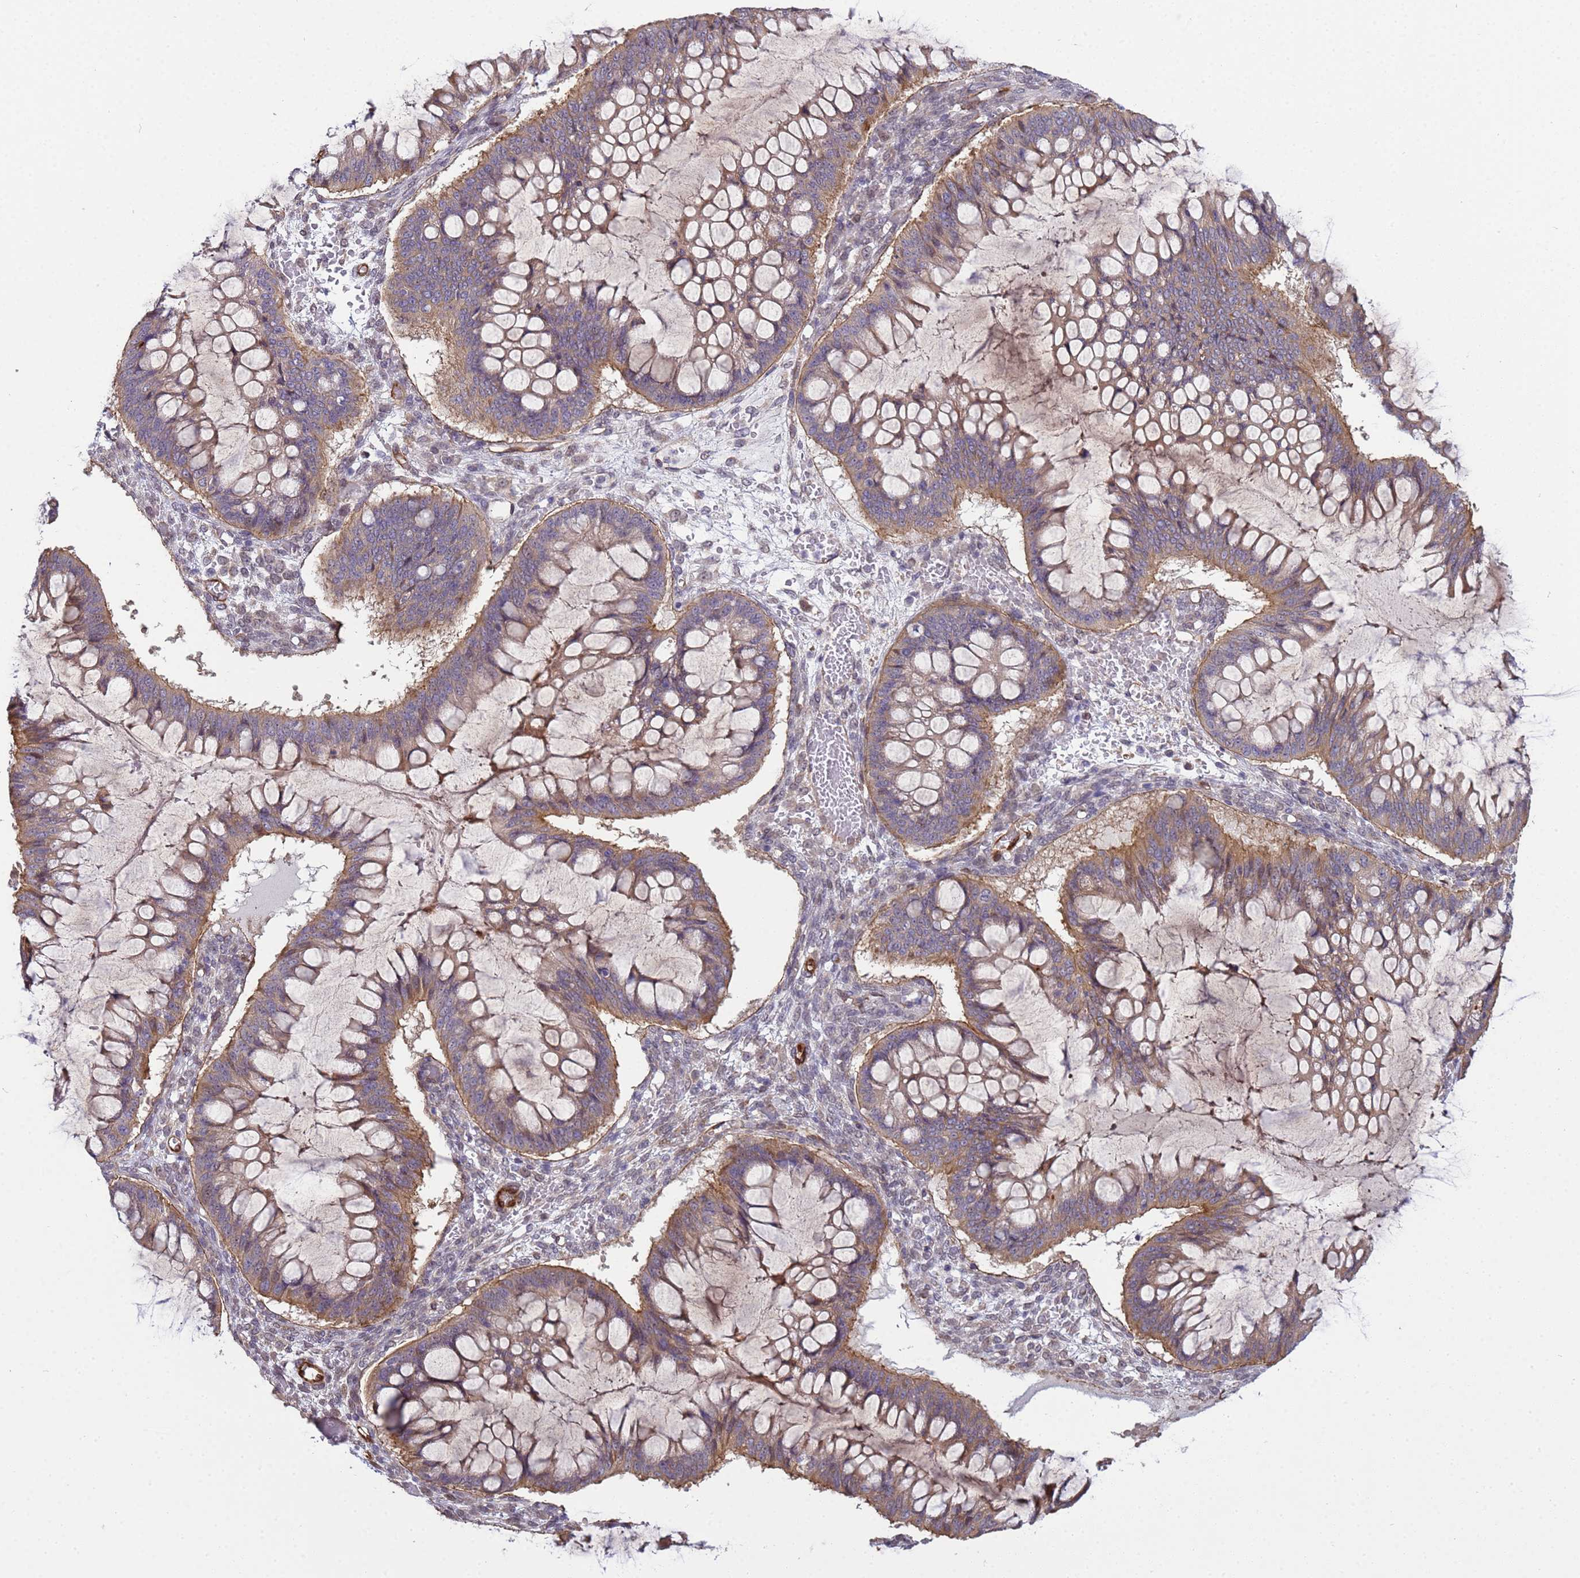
{"staining": {"intensity": "moderate", "quantity": "25%-75%", "location": "cytoplasmic/membranous"}, "tissue": "ovarian cancer", "cell_type": "Tumor cells", "image_type": "cancer", "snomed": [{"axis": "morphology", "description": "Cystadenocarcinoma, mucinous, NOS"}, {"axis": "topography", "description": "Ovary"}], "caption": "Immunohistochemical staining of human ovarian cancer (mucinous cystadenocarcinoma) reveals medium levels of moderate cytoplasmic/membranous expression in approximately 25%-75% of tumor cells.", "gene": "ITGB4", "patient": {"sex": "female", "age": 73}}